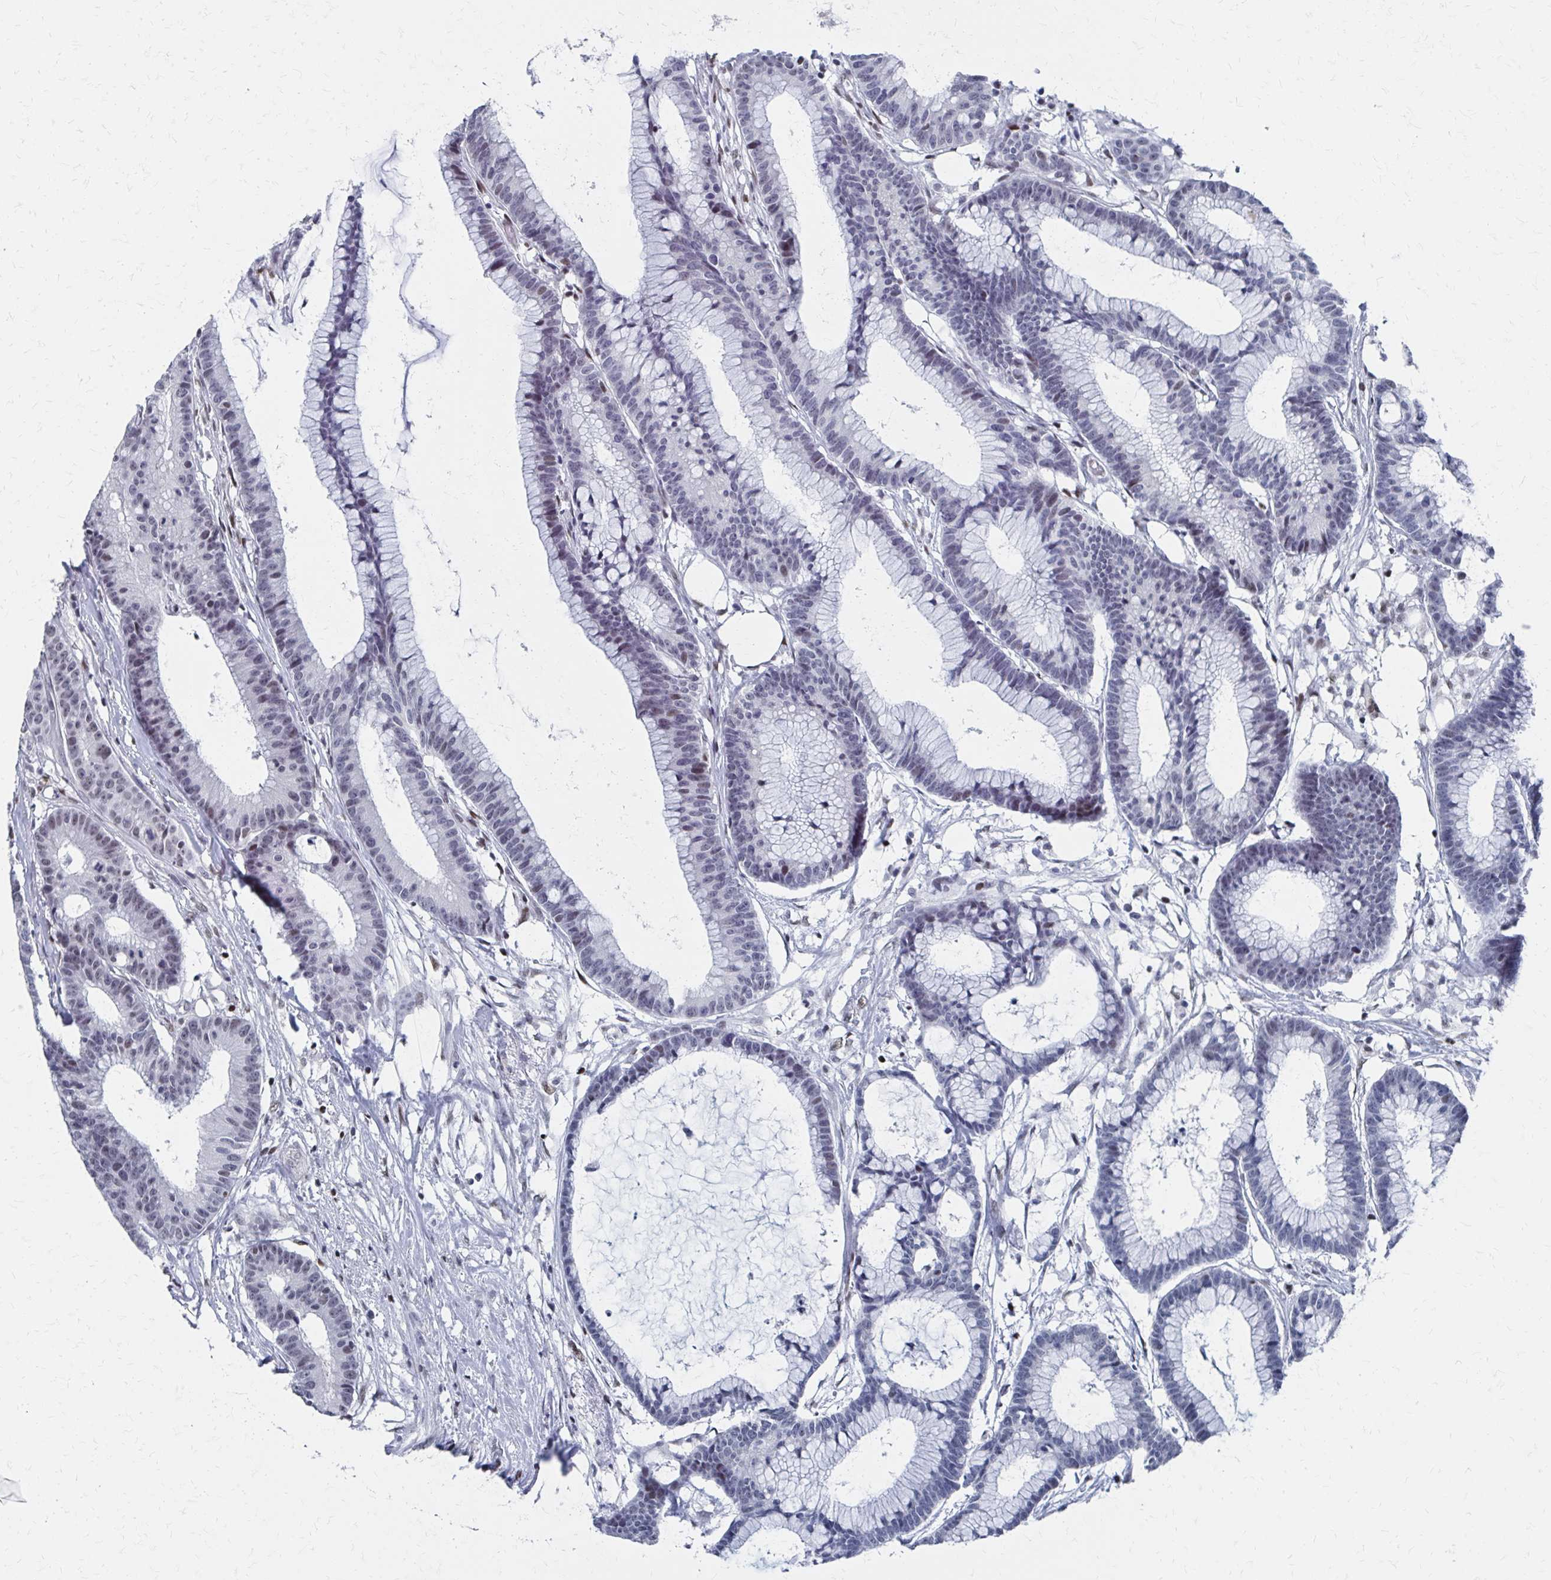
{"staining": {"intensity": "weak", "quantity": "<25%", "location": "nuclear"}, "tissue": "colorectal cancer", "cell_type": "Tumor cells", "image_type": "cancer", "snomed": [{"axis": "morphology", "description": "Adenocarcinoma, NOS"}, {"axis": "topography", "description": "Colon"}], "caption": "Histopathology image shows no protein staining in tumor cells of colorectal adenocarcinoma tissue.", "gene": "CDIN1", "patient": {"sex": "female", "age": 78}}